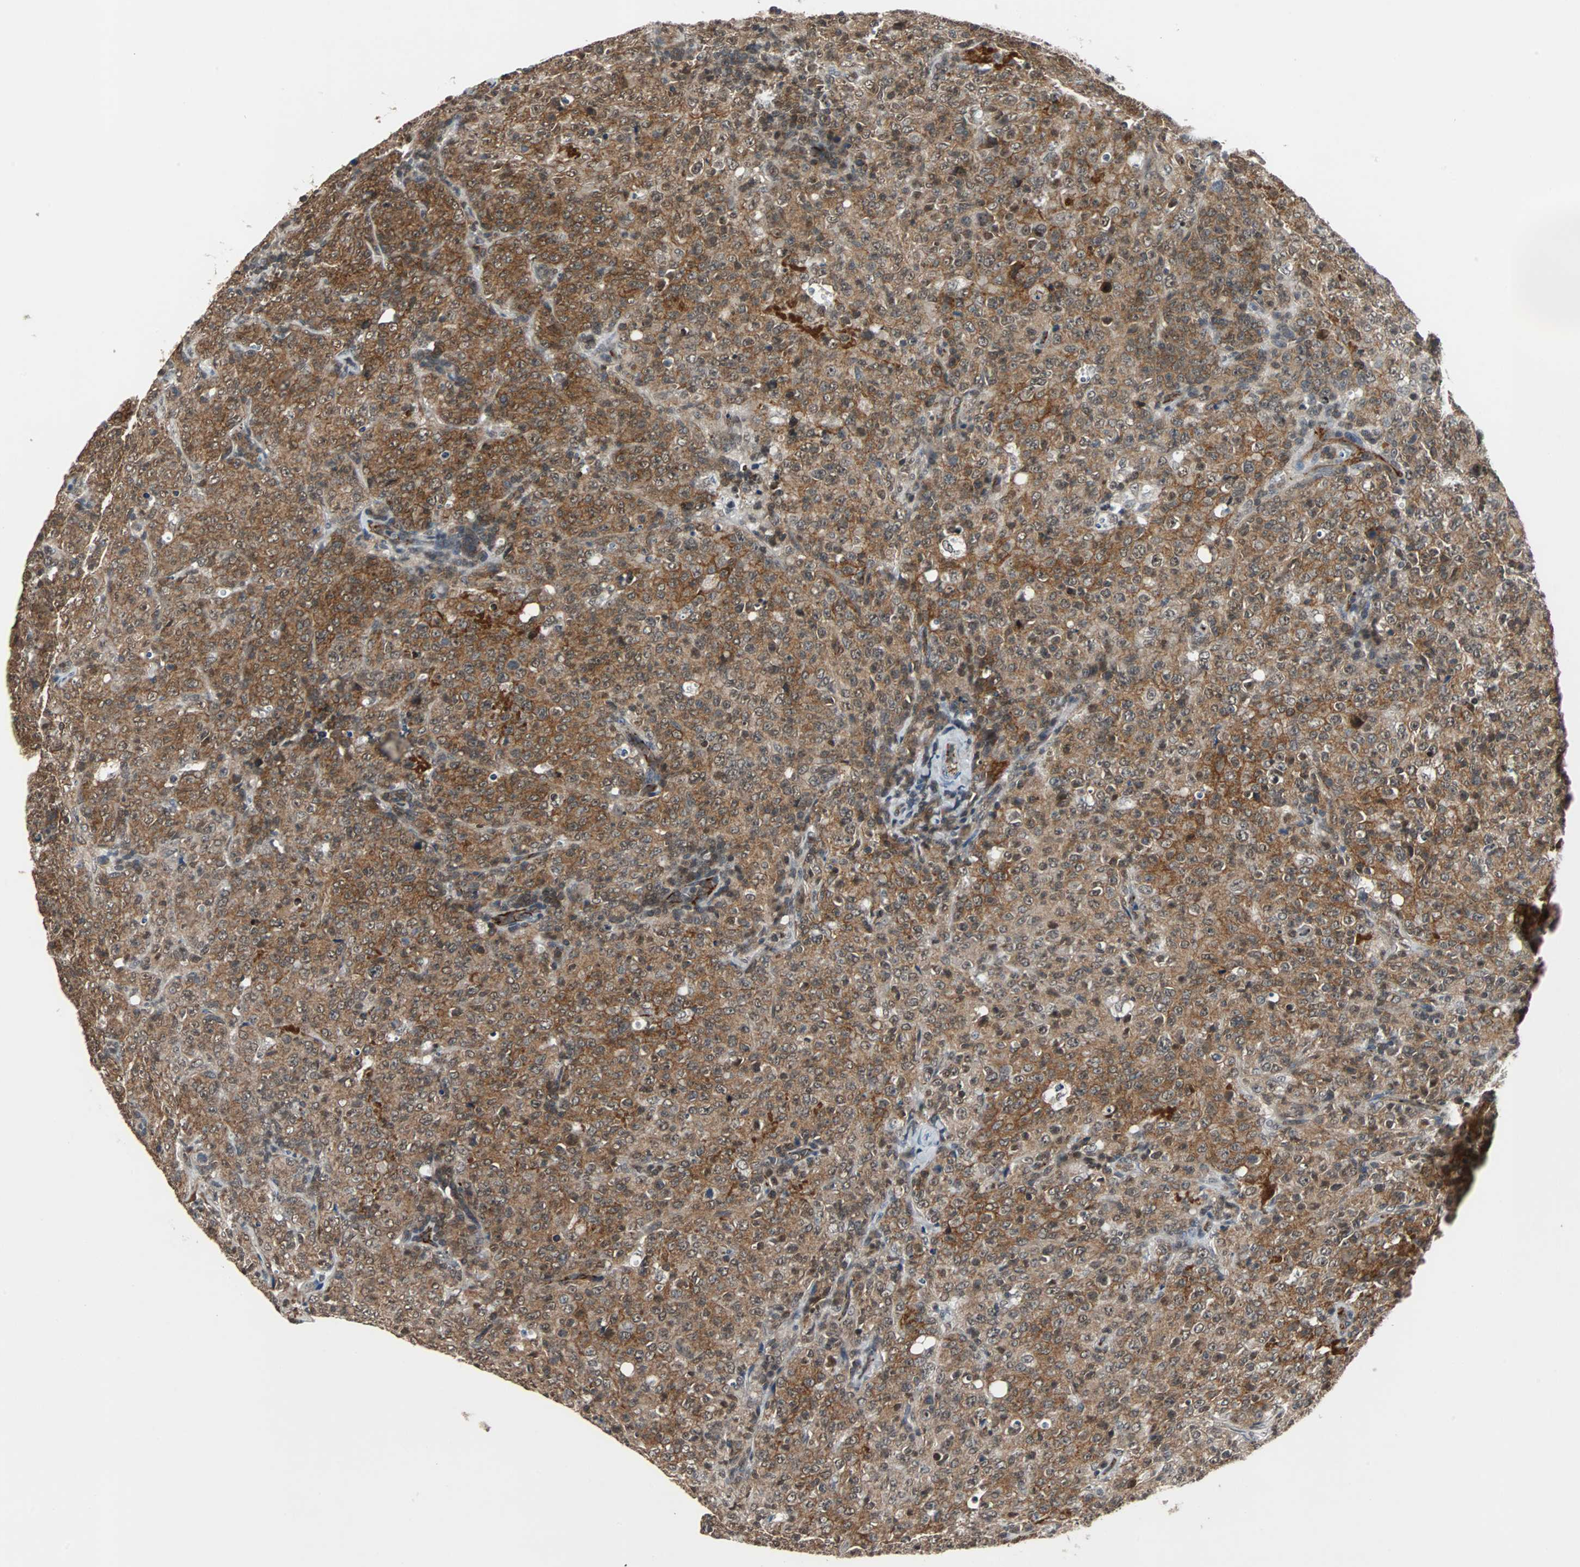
{"staining": {"intensity": "strong", "quantity": ">75%", "location": "cytoplasmic/membranous"}, "tissue": "lymphoma", "cell_type": "Tumor cells", "image_type": "cancer", "snomed": [{"axis": "morphology", "description": "Malignant lymphoma, non-Hodgkin's type, High grade"}, {"axis": "topography", "description": "Tonsil"}], "caption": "High-grade malignant lymphoma, non-Hodgkin's type stained for a protein (brown) demonstrates strong cytoplasmic/membranous positive positivity in about >75% of tumor cells.", "gene": "LSR", "patient": {"sex": "female", "age": 36}}